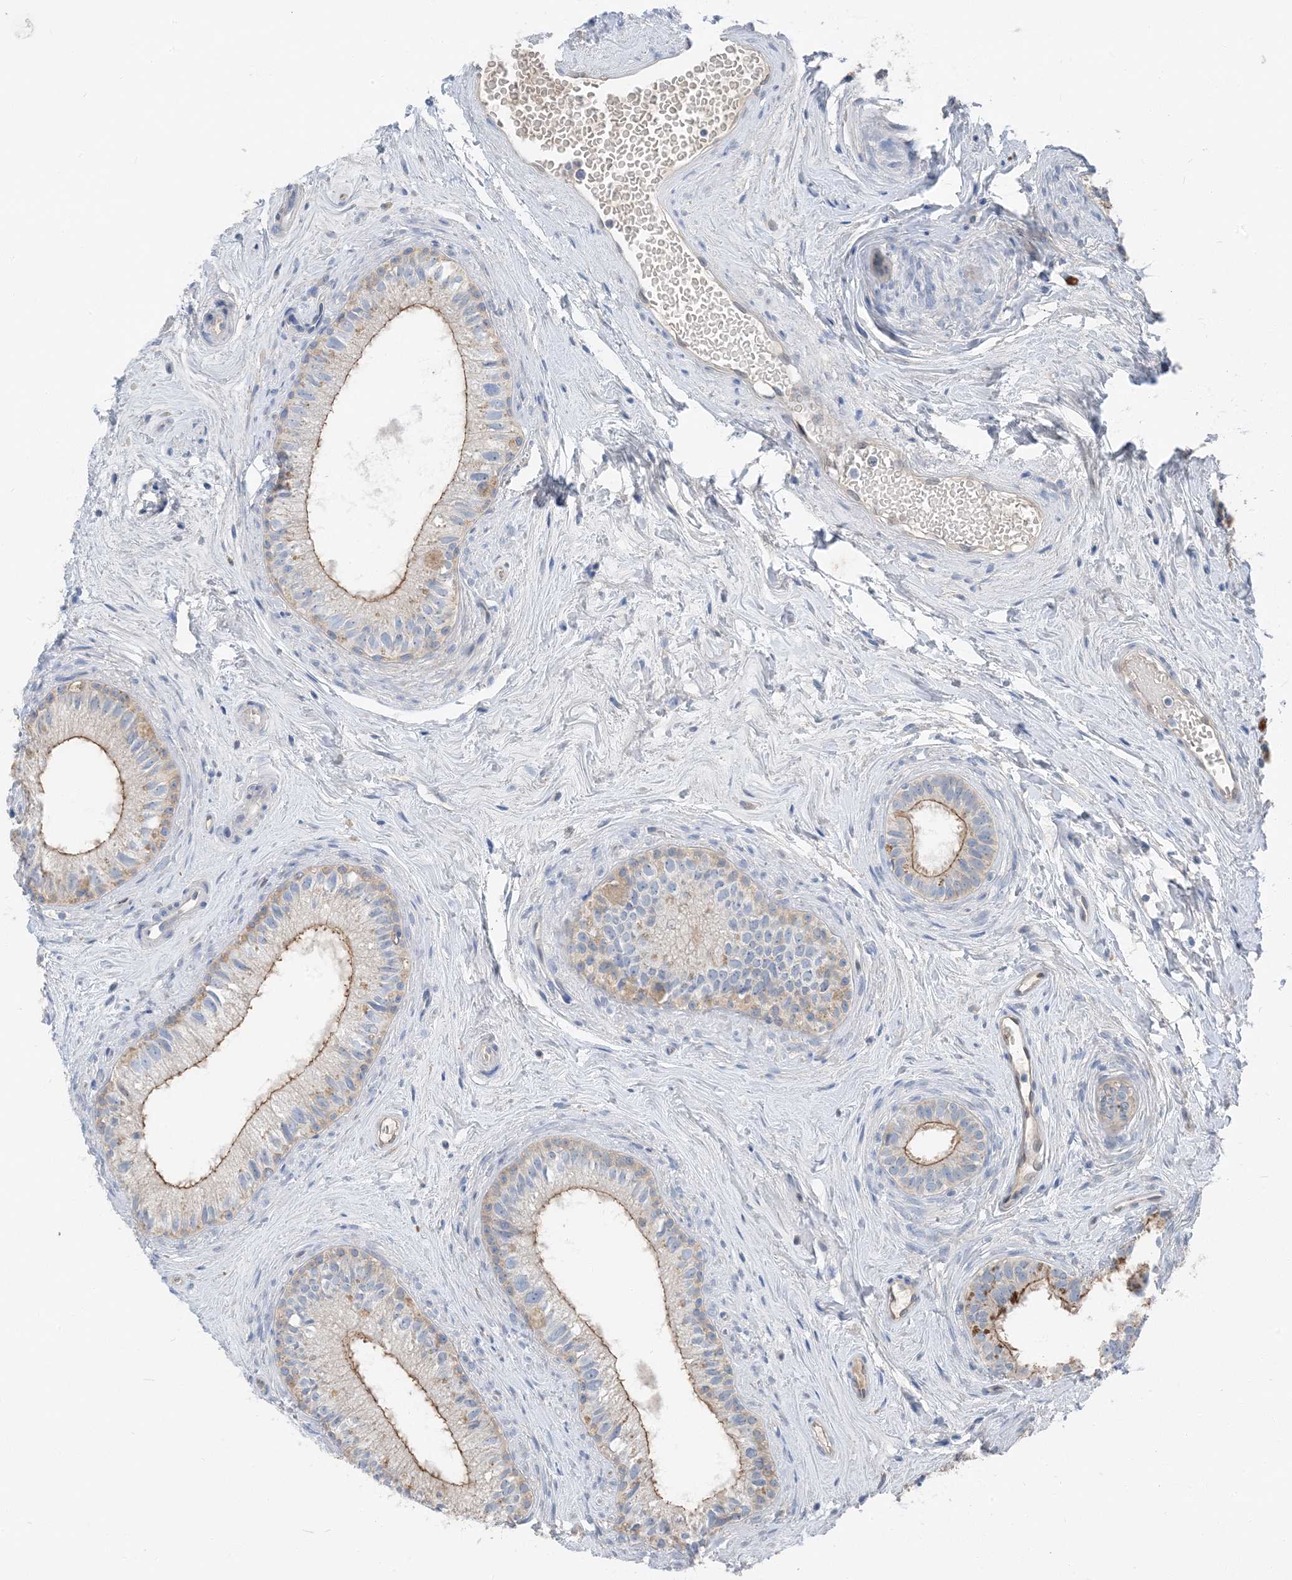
{"staining": {"intensity": "weak", "quantity": "25%-75%", "location": "cytoplasmic/membranous"}, "tissue": "epididymis", "cell_type": "Glandular cells", "image_type": "normal", "snomed": [{"axis": "morphology", "description": "Normal tissue, NOS"}, {"axis": "topography", "description": "Epididymis"}], "caption": "Unremarkable epididymis exhibits weak cytoplasmic/membranous positivity in about 25%-75% of glandular cells Using DAB (3,3'-diaminobenzidine) (brown) and hematoxylin (blue) stains, captured at high magnification using brightfield microscopy..", "gene": "NCOA7", "patient": {"sex": "male", "age": 71}}